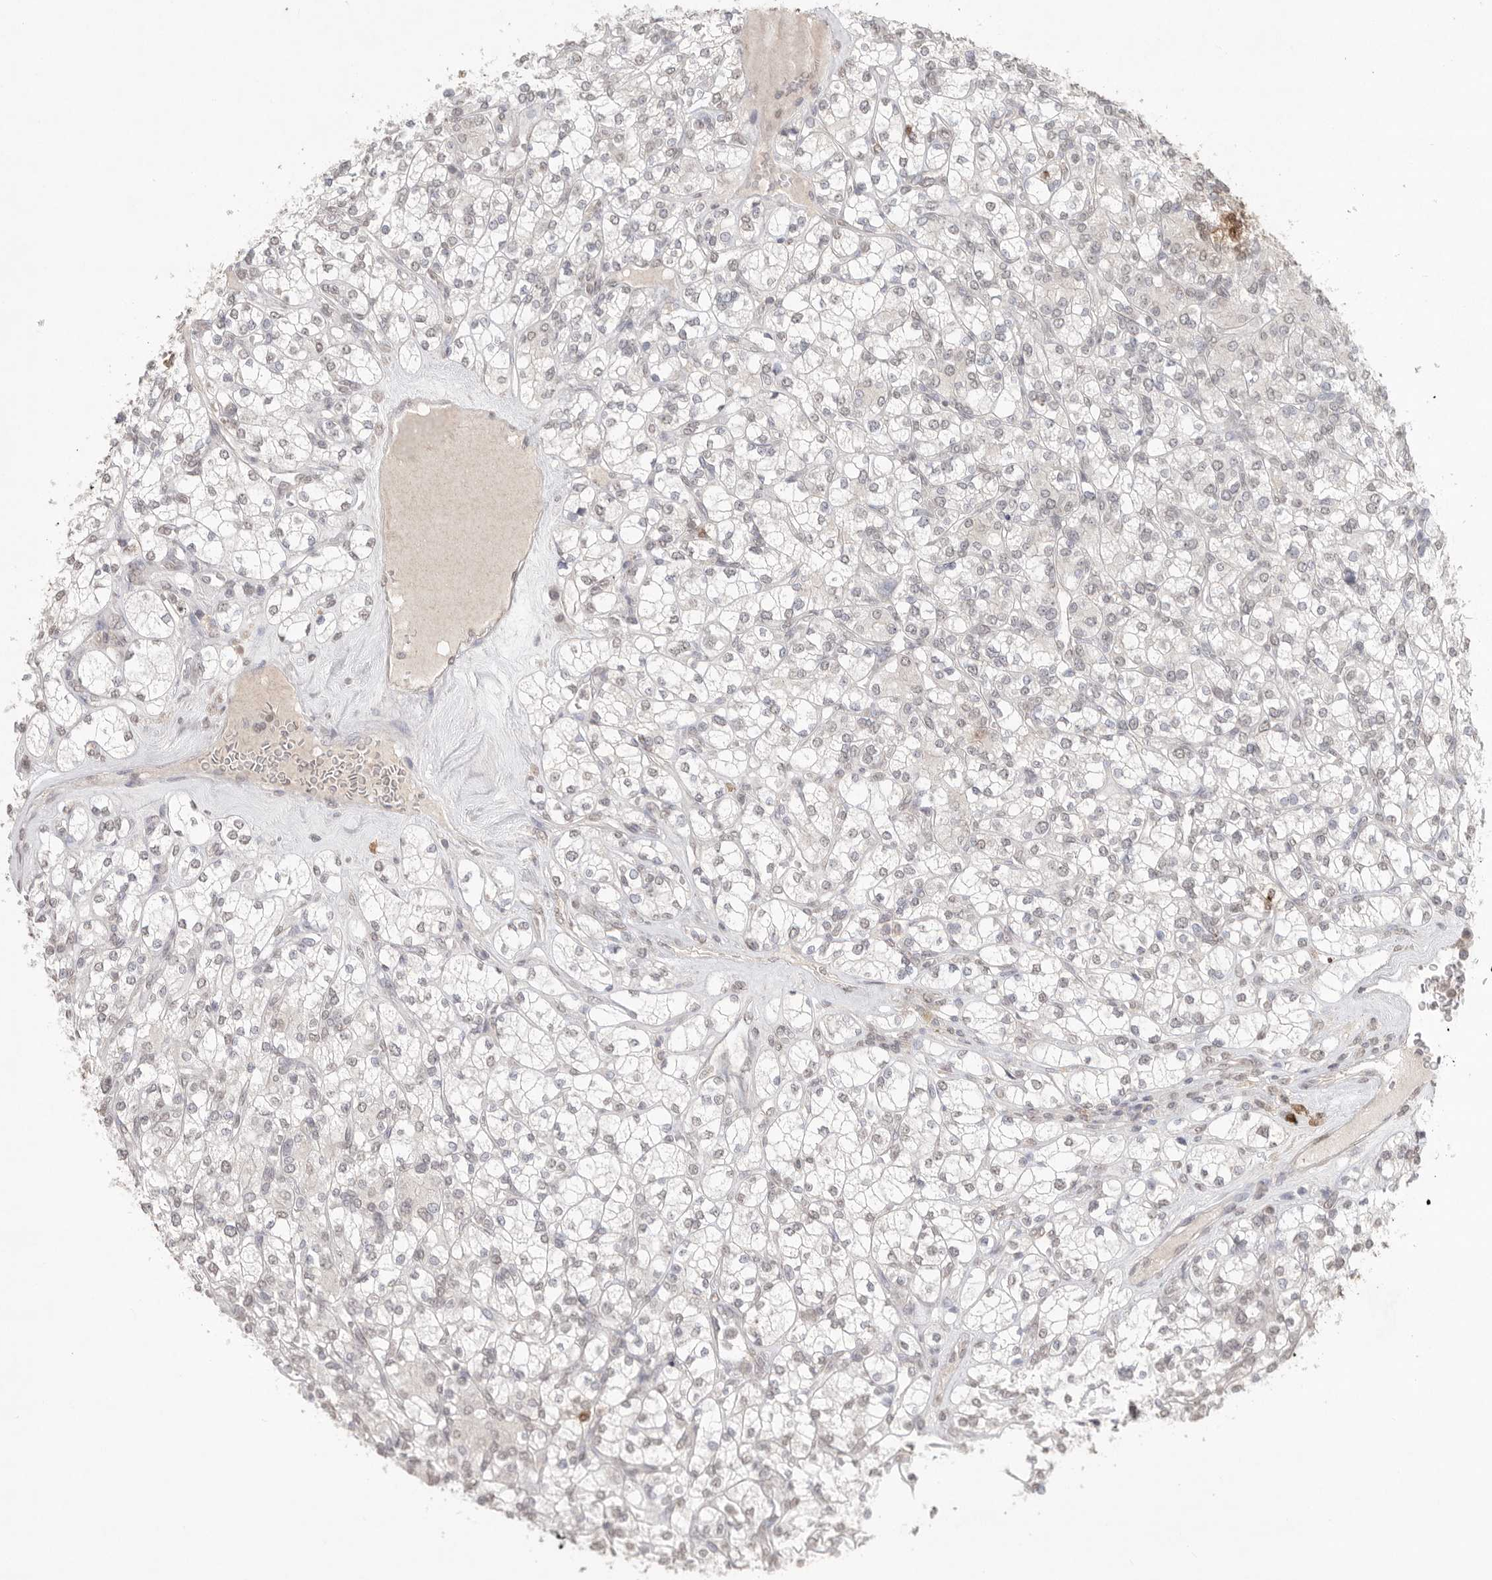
{"staining": {"intensity": "negative", "quantity": "none", "location": "none"}, "tissue": "renal cancer", "cell_type": "Tumor cells", "image_type": "cancer", "snomed": [{"axis": "morphology", "description": "Adenocarcinoma, NOS"}, {"axis": "topography", "description": "Kidney"}], "caption": "A histopathology image of human renal cancer (adenocarcinoma) is negative for staining in tumor cells. (DAB (3,3'-diaminobenzidine) immunohistochemistry (IHC) visualized using brightfield microscopy, high magnification).", "gene": "KLK5", "patient": {"sex": "male", "age": 77}}